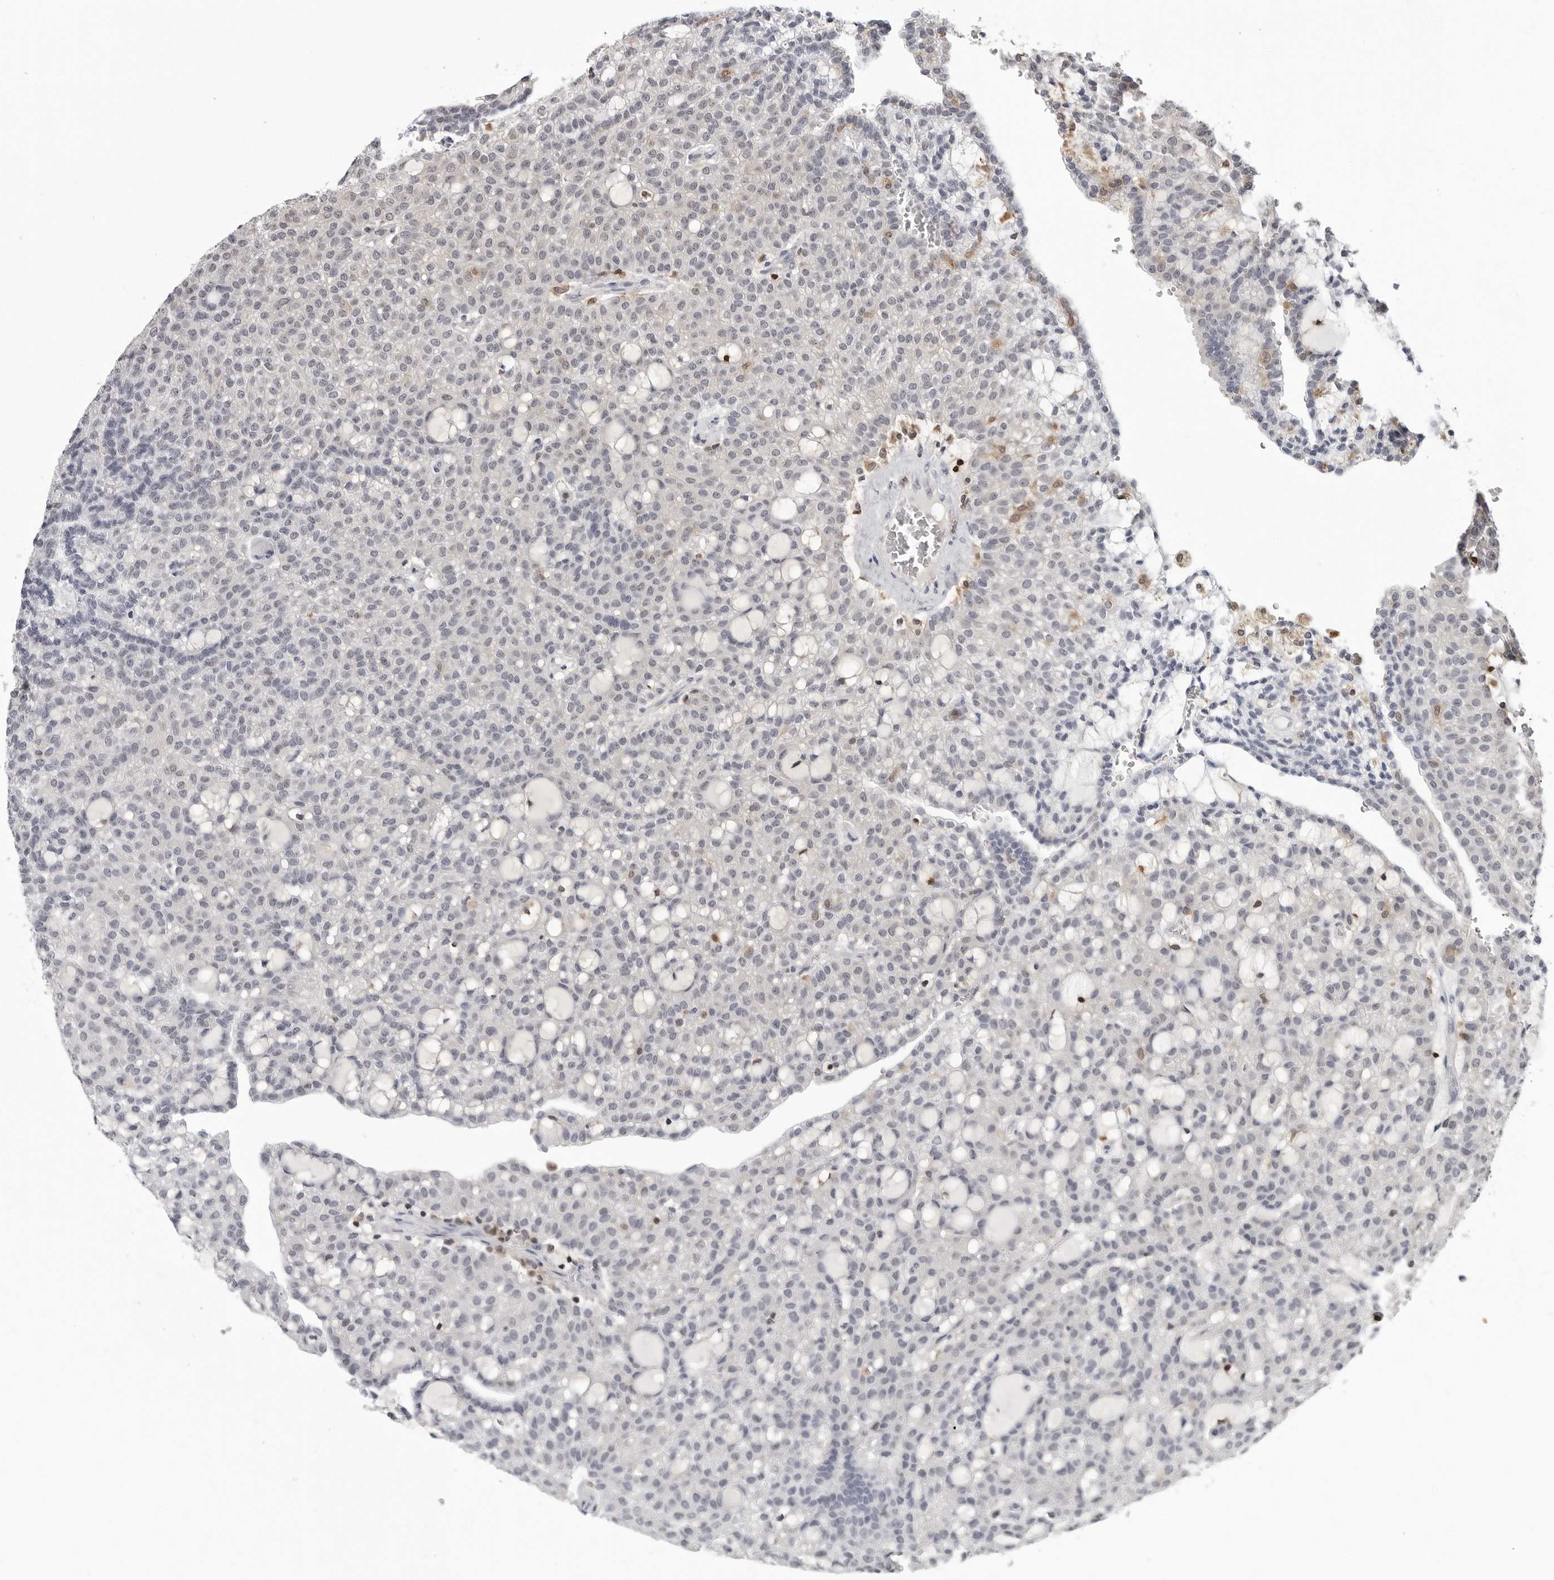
{"staining": {"intensity": "negative", "quantity": "none", "location": "none"}, "tissue": "renal cancer", "cell_type": "Tumor cells", "image_type": "cancer", "snomed": [{"axis": "morphology", "description": "Adenocarcinoma, NOS"}, {"axis": "topography", "description": "Kidney"}], "caption": "An IHC photomicrograph of renal cancer is shown. There is no staining in tumor cells of renal cancer.", "gene": "HSPH1", "patient": {"sex": "male", "age": 63}}